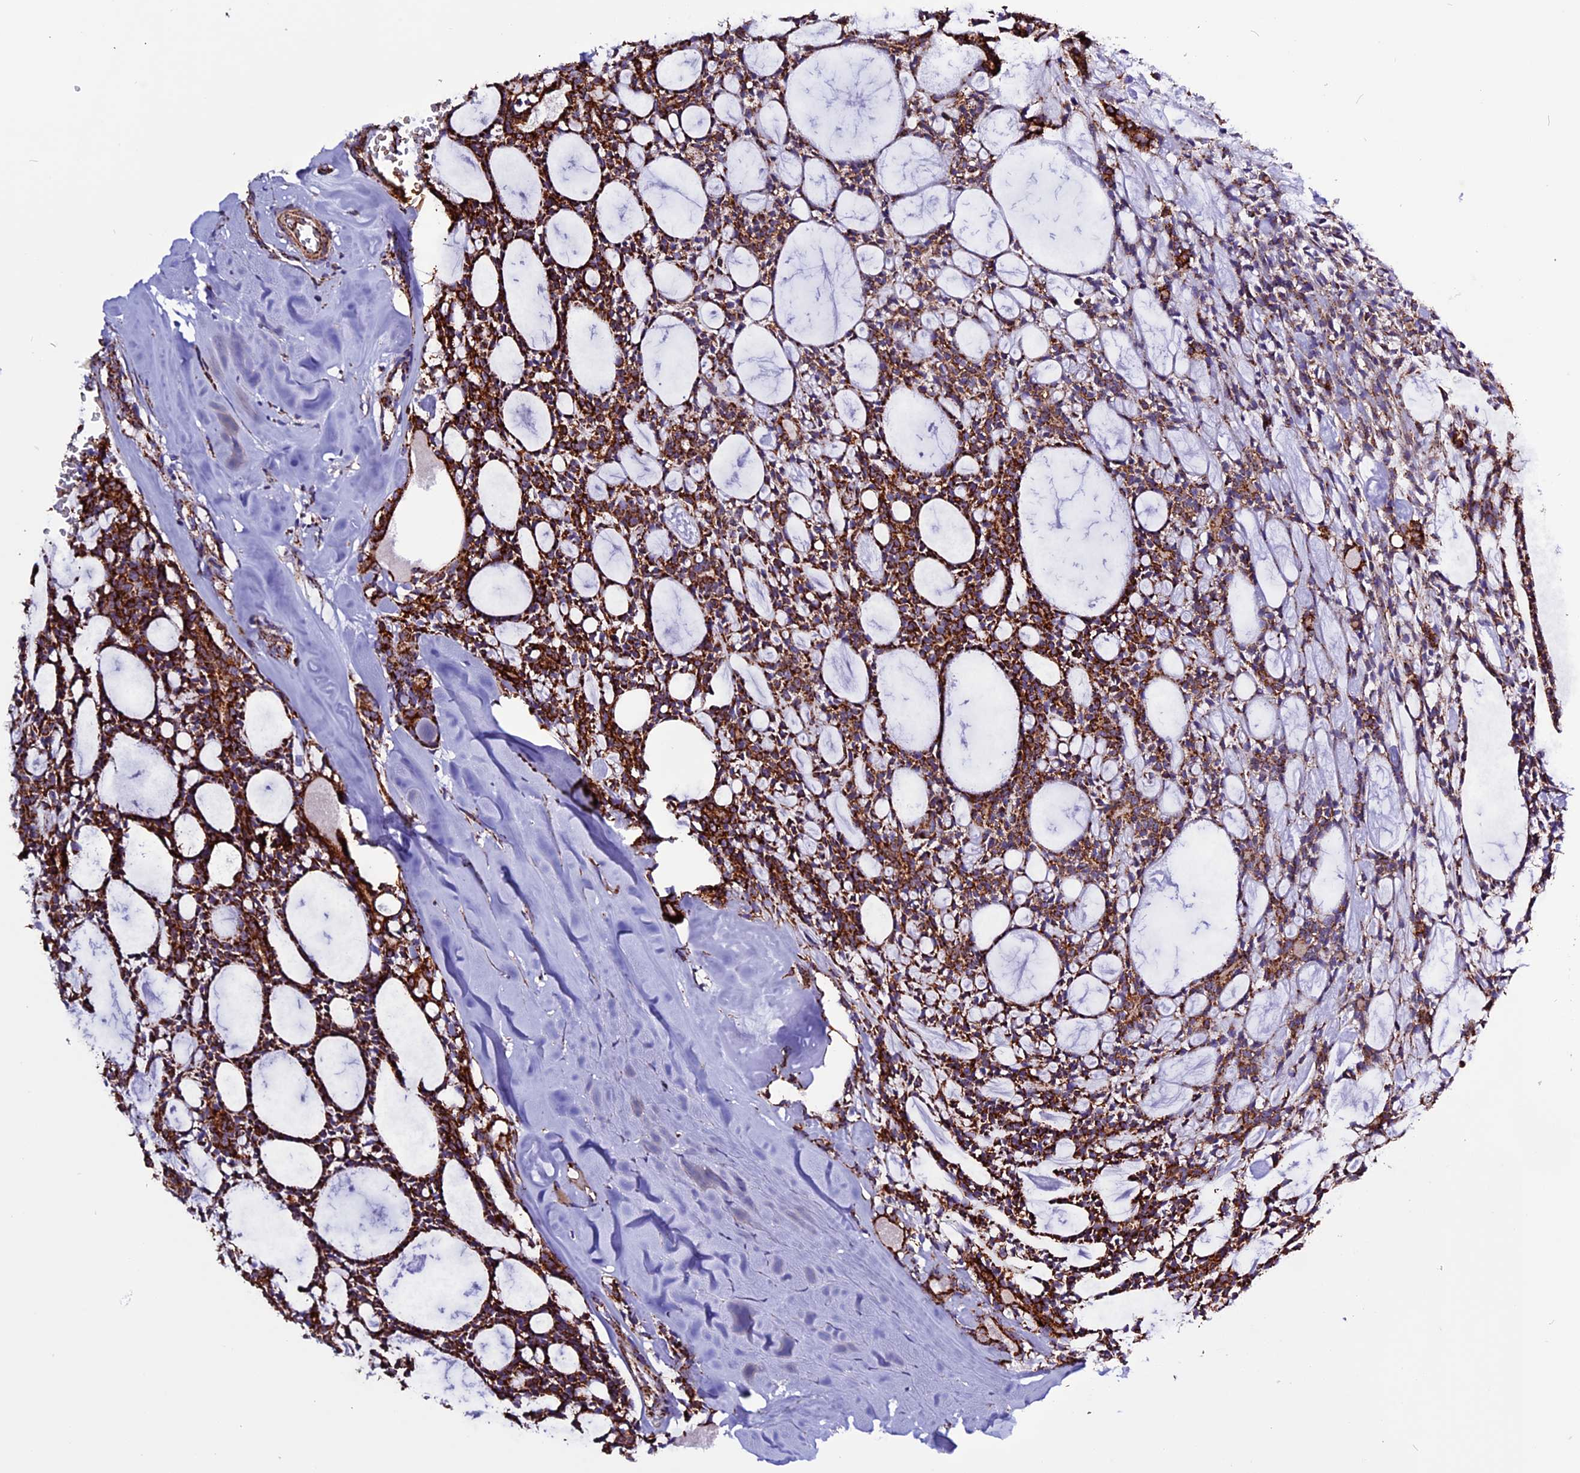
{"staining": {"intensity": "strong", "quantity": ">75%", "location": "cytoplasmic/membranous"}, "tissue": "head and neck cancer", "cell_type": "Tumor cells", "image_type": "cancer", "snomed": [{"axis": "morphology", "description": "Adenocarcinoma, NOS"}, {"axis": "topography", "description": "Salivary gland"}, {"axis": "topography", "description": "Head-Neck"}], "caption": "Immunohistochemistry (IHC) photomicrograph of human head and neck adenocarcinoma stained for a protein (brown), which displays high levels of strong cytoplasmic/membranous positivity in about >75% of tumor cells.", "gene": "CX3CL1", "patient": {"sex": "male", "age": 55}}